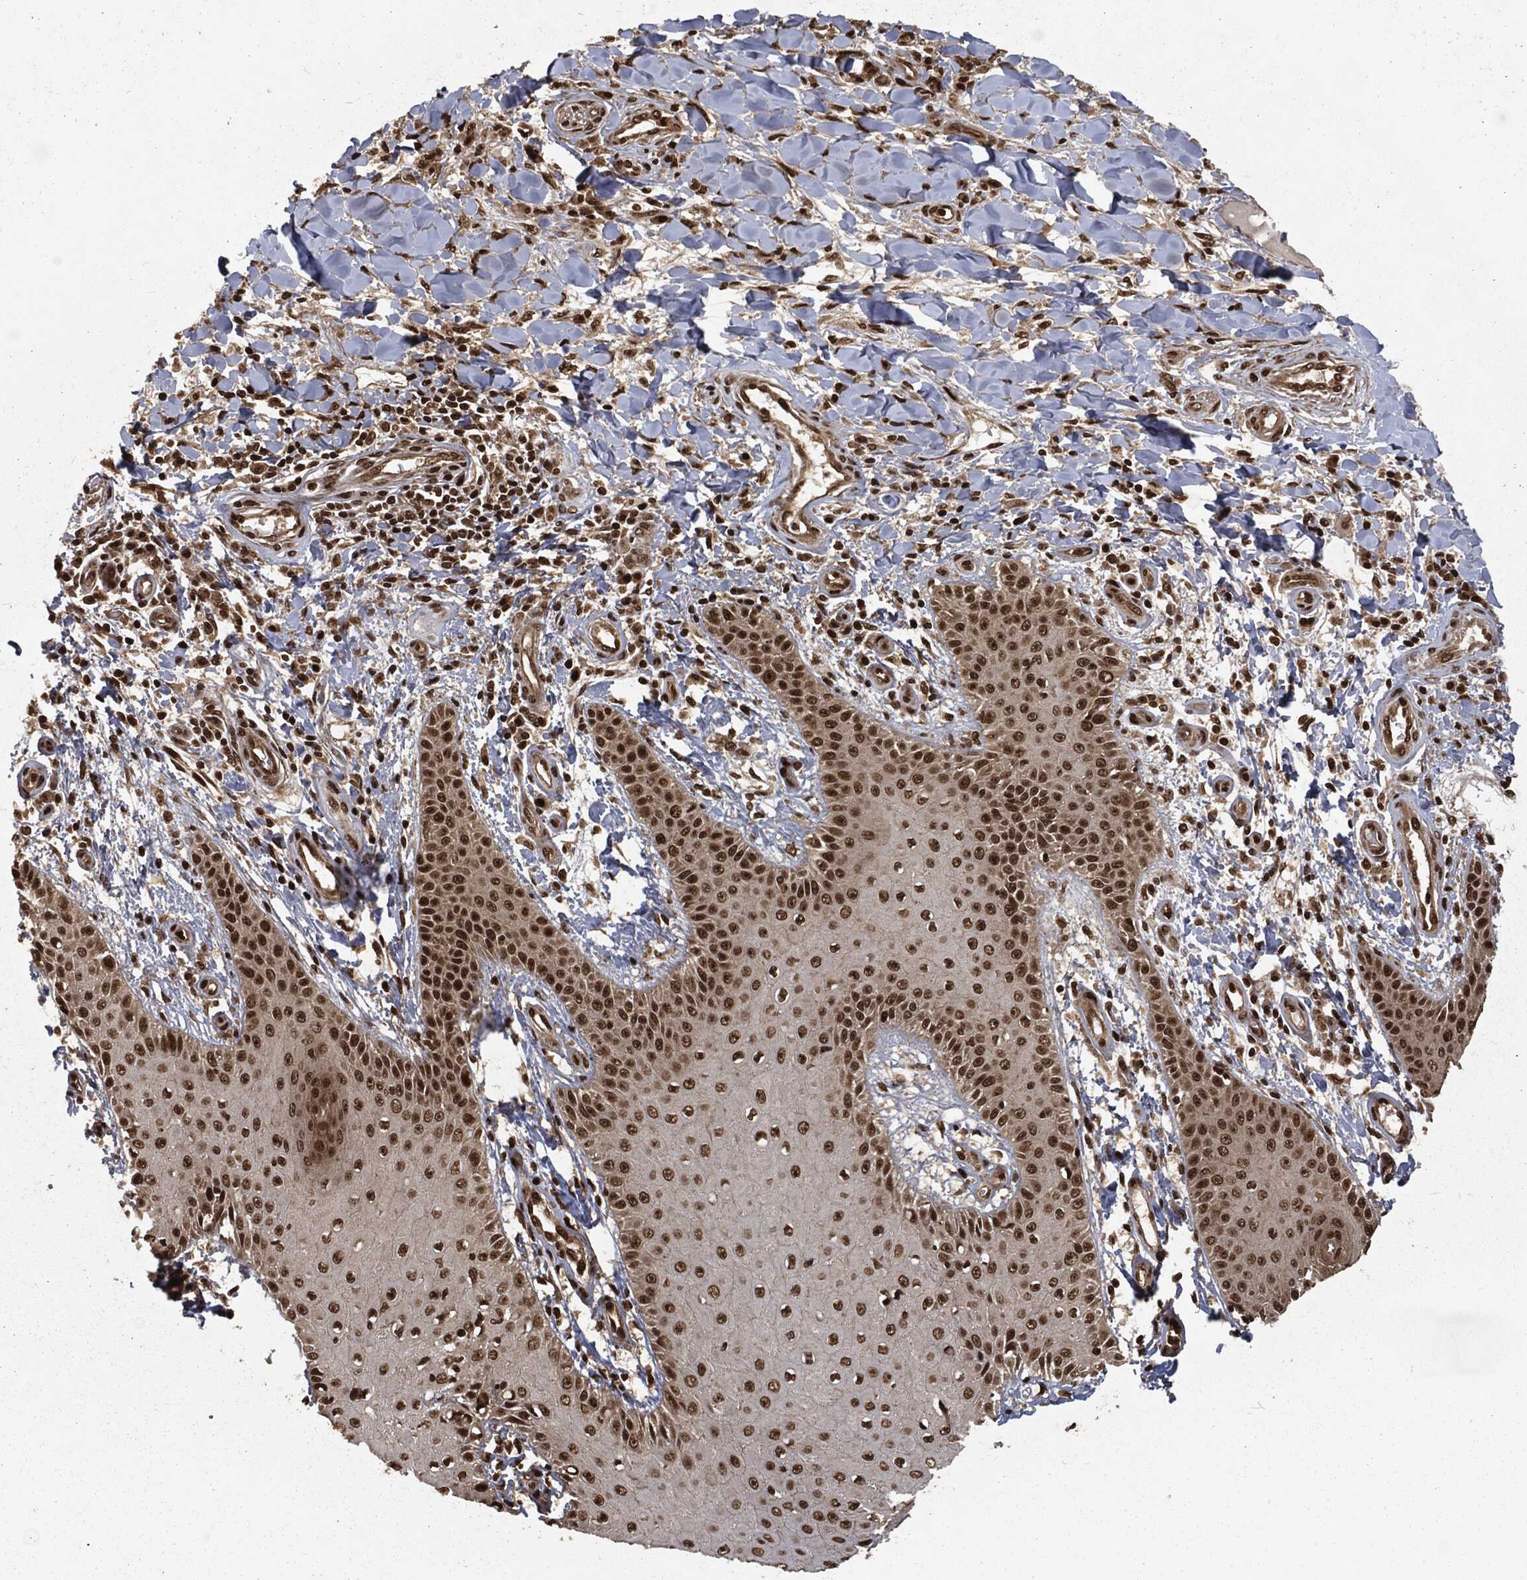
{"staining": {"intensity": "strong", "quantity": "25%-75%", "location": "nuclear"}, "tissue": "skin cancer", "cell_type": "Tumor cells", "image_type": "cancer", "snomed": [{"axis": "morphology", "description": "Inflammation, NOS"}, {"axis": "morphology", "description": "Squamous cell carcinoma, NOS"}, {"axis": "topography", "description": "Skin"}], "caption": "Squamous cell carcinoma (skin) stained for a protein (brown) displays strong nuclear positive staining in approximately 25%-75% of tumor cells.", "gene": "NGRN", "patient": {"sex": "male", "age": 70}}